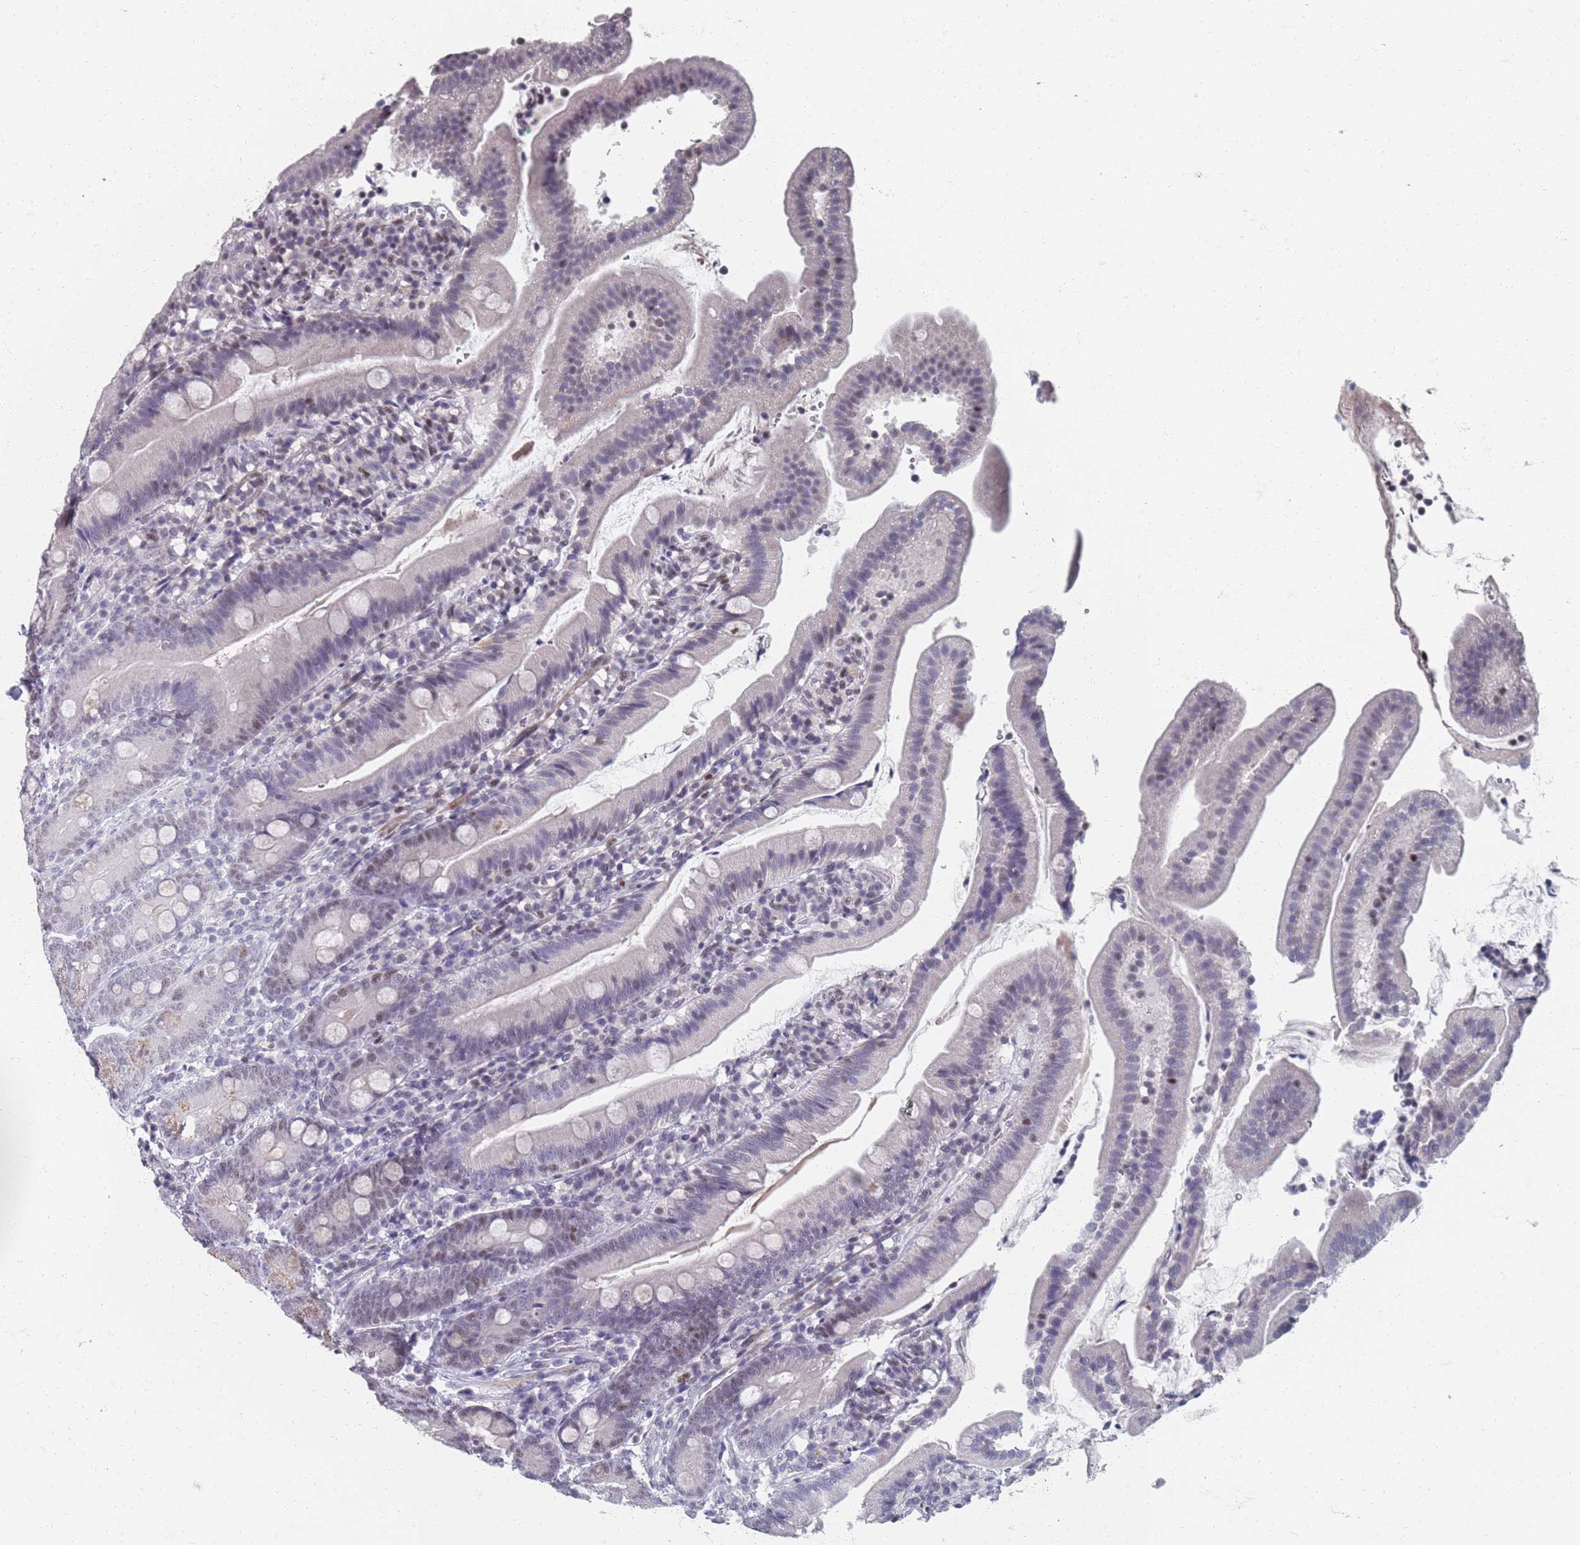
{"staining": {"intensity": "moderate", "quantity": "<25%", "location": "nuclear"}, "tissue": "duodenum", "cell_type": "Glandular cells", "image_type": "normal", "snomed": [{"axis": "morphology", "description": "Normal tissue, NOS"}, {"axis": "topography", "description": "Duodenum"}], "caption": "Immunohistochemical staining of unremarkable human duodenum demonstrates low levels of moderate nuclear positivity in about <25% of glandular cells.", "gene": "SAMD1", "patient": {"sex": "female", "age": 67}}